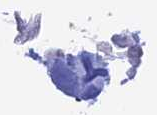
{"staining": {"intensity": "weak", "quantity": ">75%", "location": "nuclear"}, "tissue": "skin cancer", "cell_type": "Tumor cells", "image_type": "cancer", "snomed": [{"axis": "morphology", "description": "Normal tissue, NOS"}, {"axis": "morphology", "description": "Squamous cell carcinoma, NOS"}, {"axis": "topography", "description": "Skin"}], "caption": "Squamous cell carcinoma (skin) stained with immunohistochemistry shows weak nuclear staining in about >75% of tumor cells.", "gene": "SLC26A1", "patient": {"sex": "male", "age": 72}}